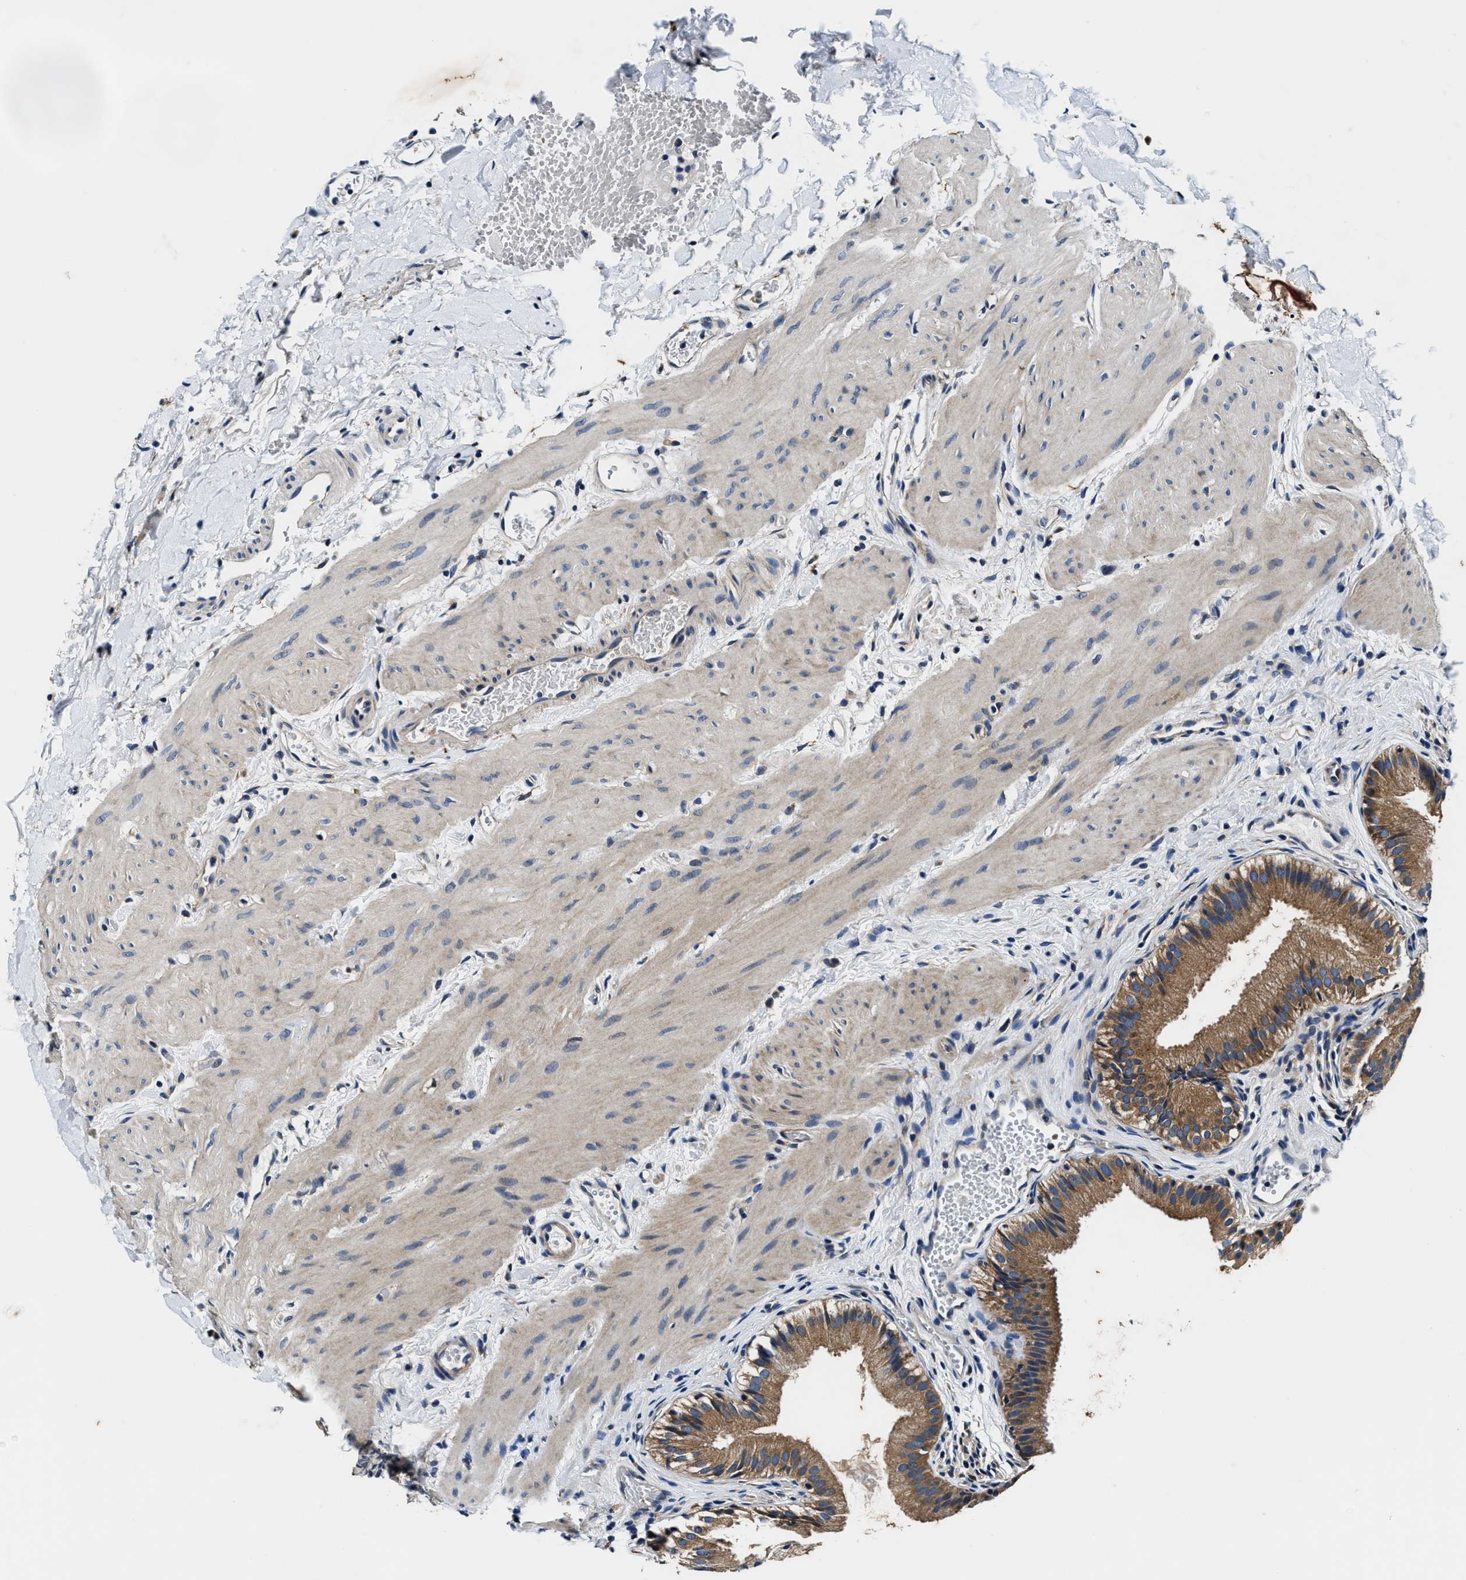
{"staining": {"intensity": "moderate", "quantity": ">75%", "location": "cytoplasmic/membranous"}, "tissue": "gallbladder", "cell_type": "Glandular cells", "image_type": "normal", "snomed": [{"axis": "morphology", "description": "Normal tissue, NOS"}, {"axis": "topography", "description": "Gallbladder"}], "caption": "Moderate cytoplasmic/membranous positivity is appreciated in approximately >75% of glandular cells in benign gallbladder. The staining was performed using DAB (3,3'-diaminobenzidine) to visualize the protein expression in brown, while the nuclei were stained in blue with hematoxylin (Magnification: 20x).", "gene": "PI4KB", "patient": {"sex": "female", "age": 26}}